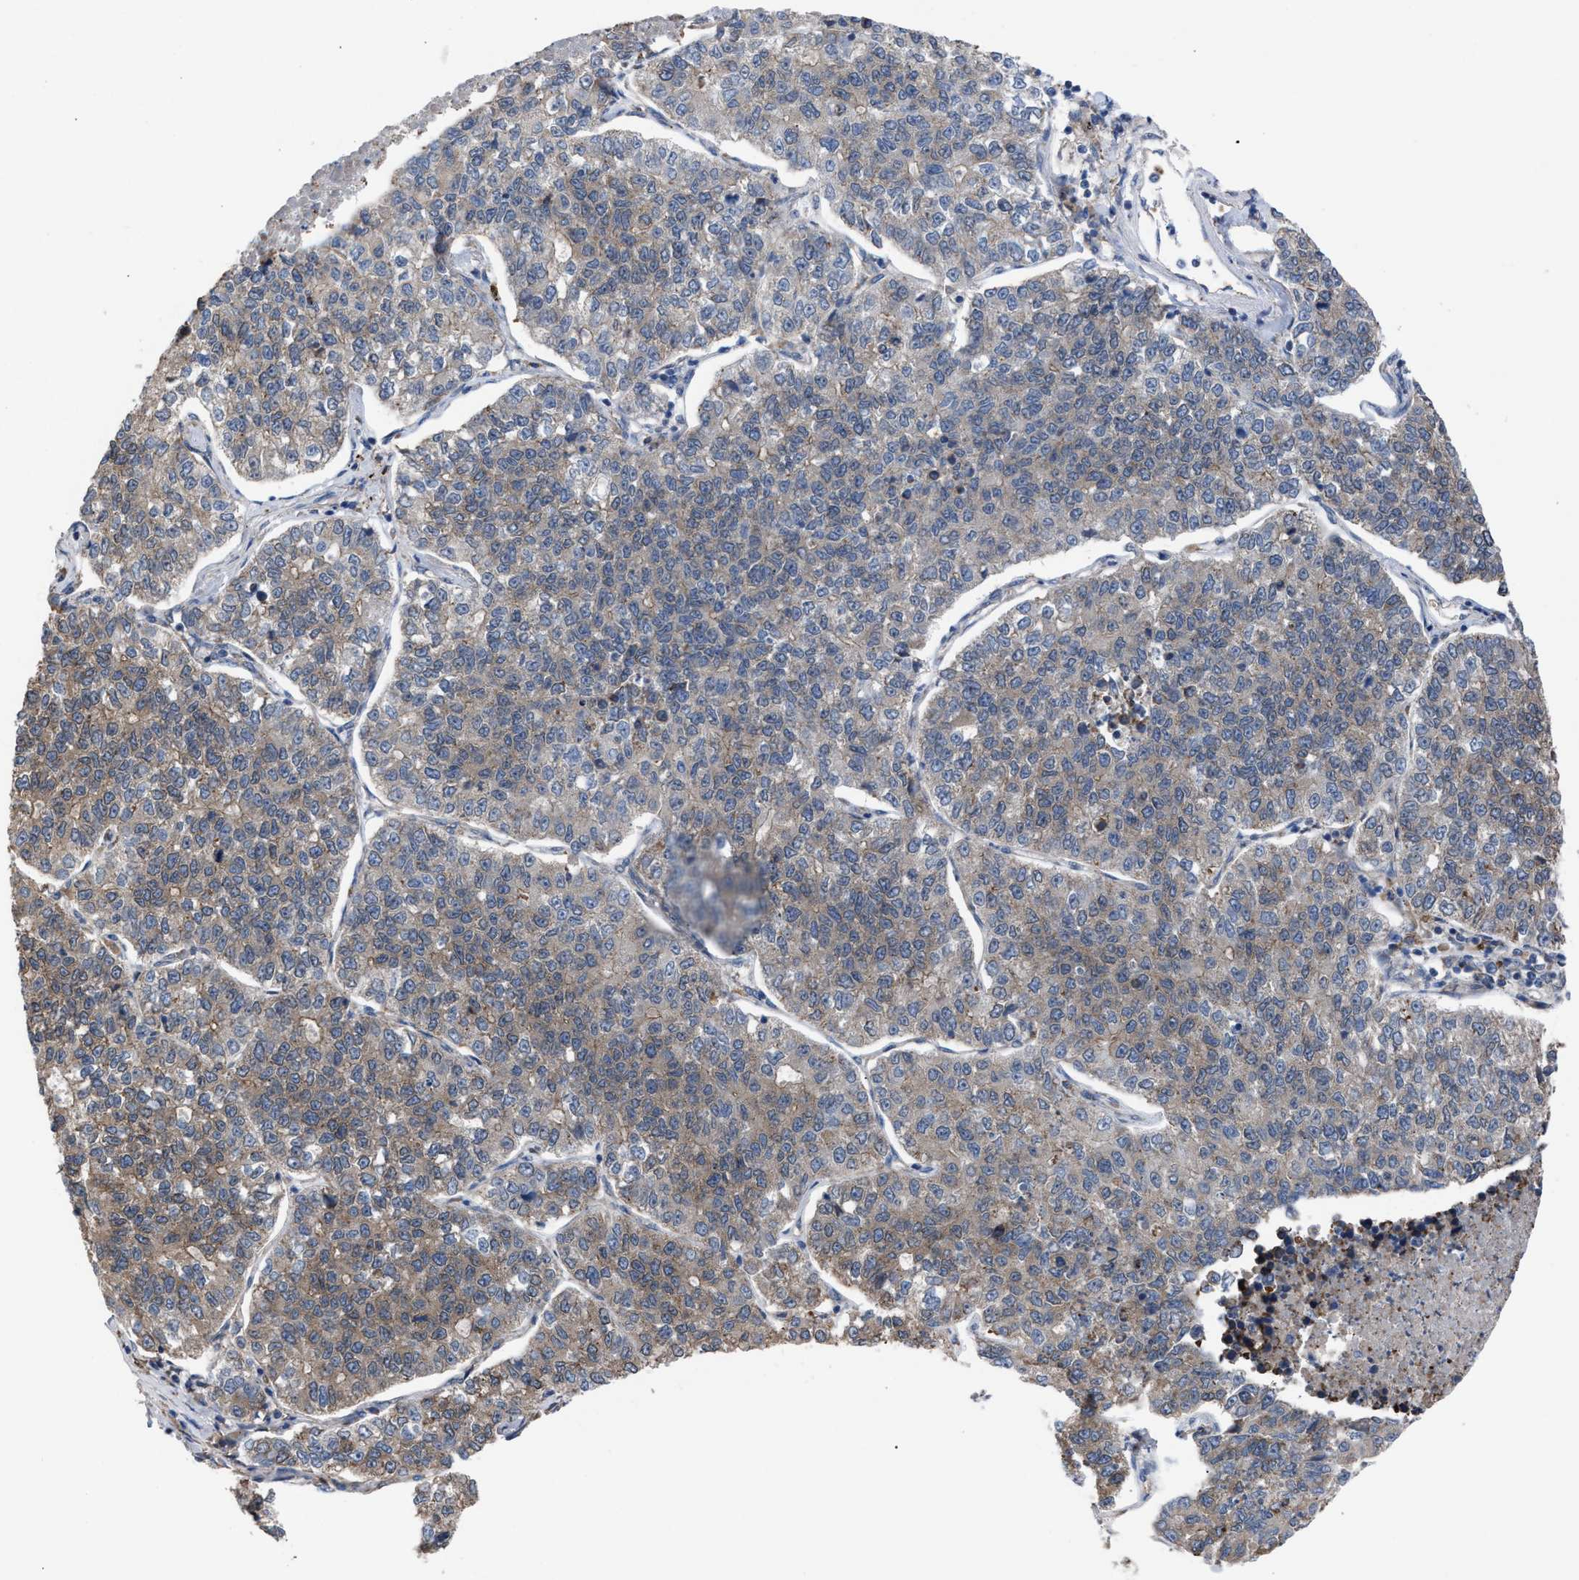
{"staining": {"intensity": "weak", "quantity": "25%-75%", "location": "cytoplasmic/membranous"}, "tissue": "lung cancer", "cell_type": "Tumor cells", "image_type": "cancer", "snomed": [{"axis": "morphology", "description": "Adenocarcinoma, NOS"}, {"axis": "topography", "description": "Lung"}], "caption": "Immunohistochemistry (IHC) (DAB (3,3'-diaminobenzidine)) staining of human lung cancer demonstrates weak cytoplasmic/membranous protein staining in approximately 25%-75% of tumor cells. The staining is performed using DAB brown chromogen to label protein expression. The nuclei are counter-stained blue using hematoxylin.", "gene": "TP53BP2", "patient": {"sex": "male", "age": 49}}